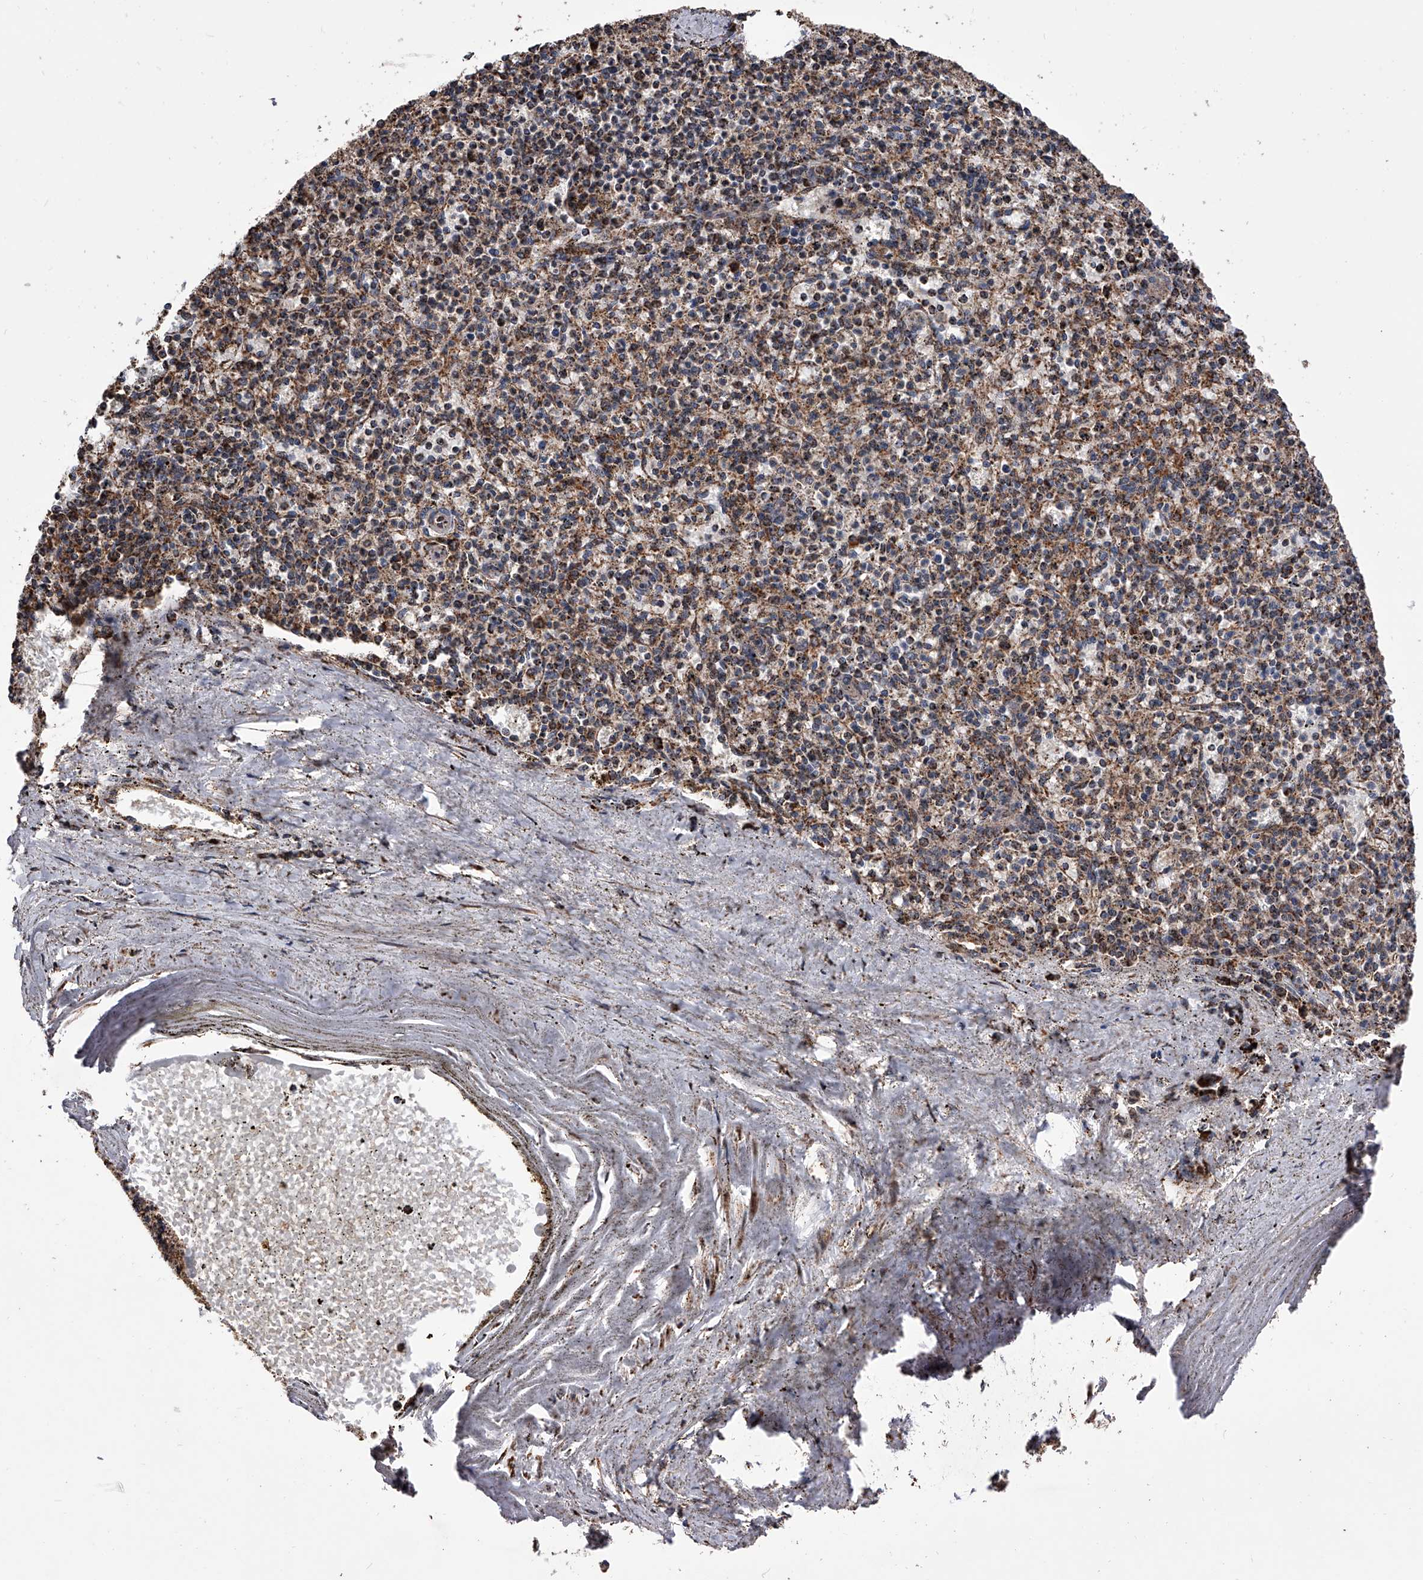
{"staining": {"intensity": "moderate", "quantity": "25%-75%", "location": "cytoplasmic/membranous"}, "tissue": "spleen", "cell_type": "Cells in red pulp", "image_type": "normal", "snomed": [{"axis": "morphology", "description": "Normal tissue, NOS"}, {"axis": "topography", "description": "Spleen"}], "caption": "Protein staining of benign spleen displays moderate cytoplasmic/membranous staining in approximately 25%-75% of cells in red pulp. The staining was performed using DAB (3,3'-diaminobenzidine), with brown indicating positive protein expression. Nuclei are stained blue with hematoxylin.", "gene": "SMPDL3A", "patient": {"sex": "male", "age": 72}}